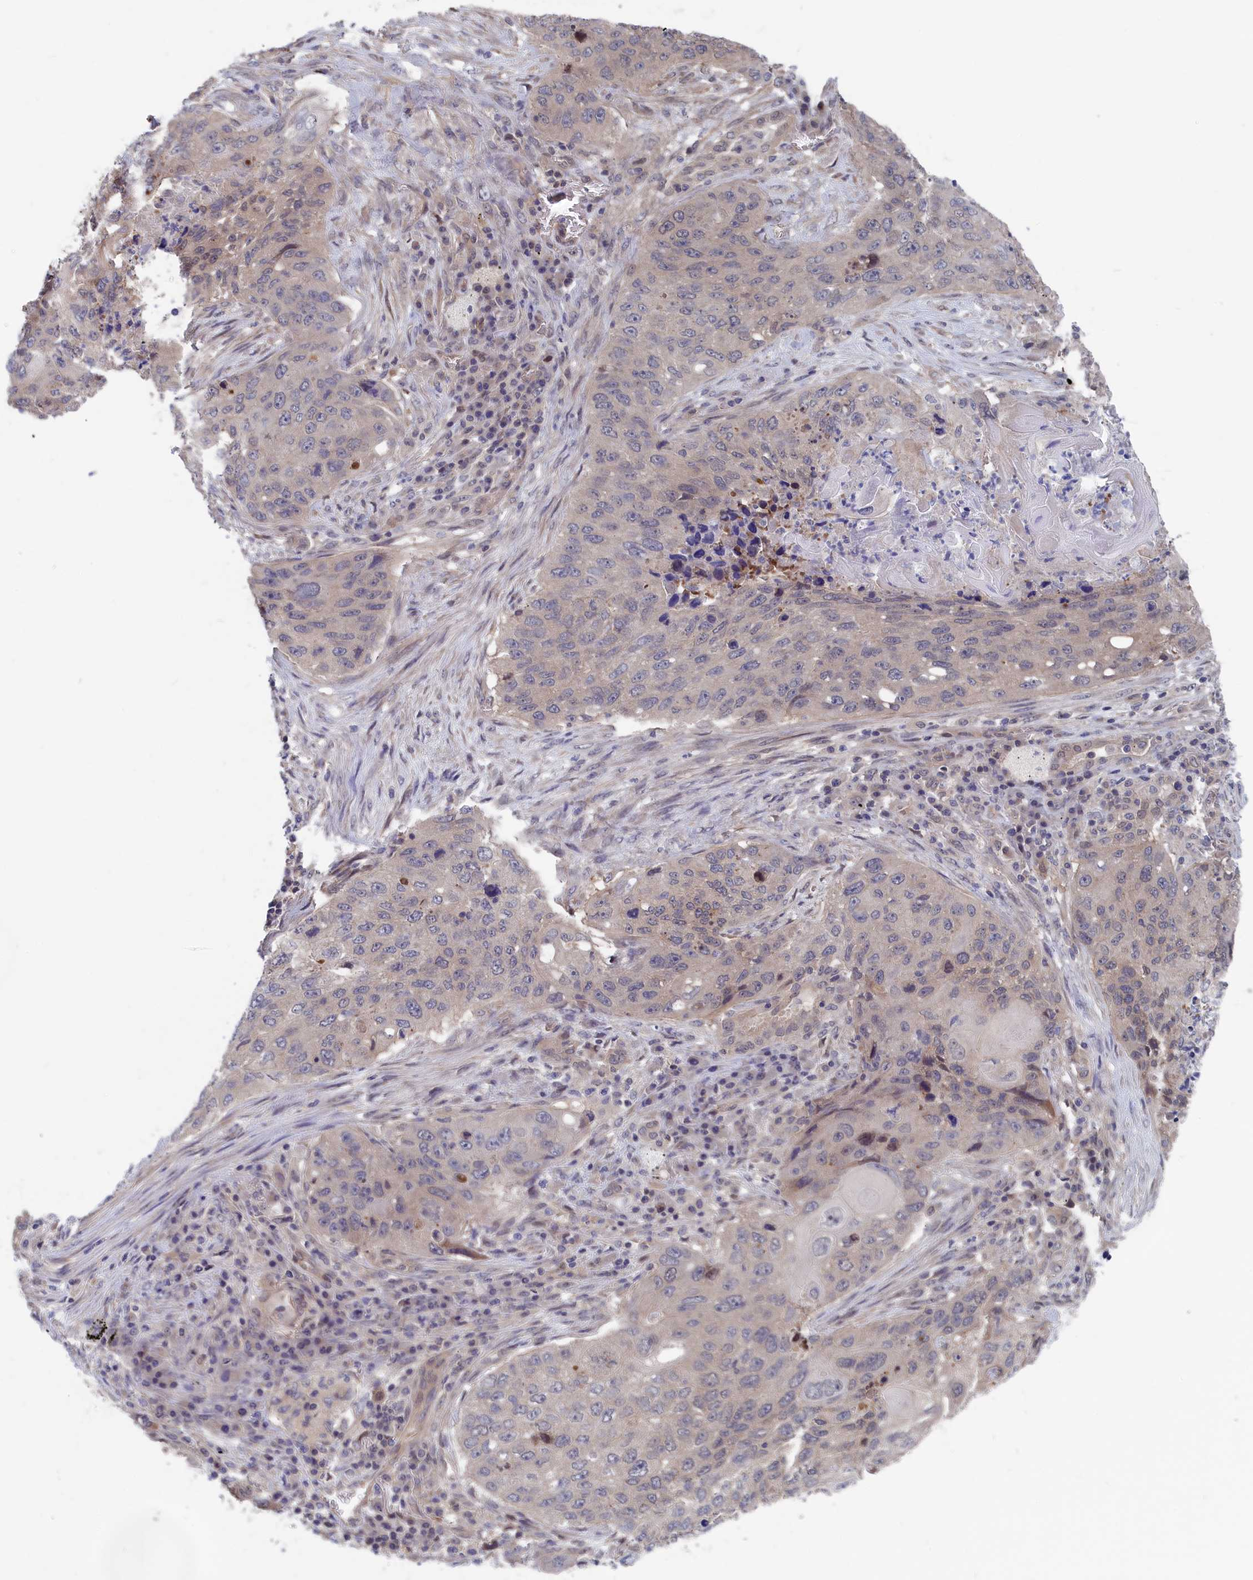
{"staining": {"intensity": "negative", "quantity": "none", "location": "none"}, "tissue": "lung cancer", "cell_type": "Tumor cells", "image_type": "cancer", "snomed": [{"axis": "morphology", "description": "Squamous cell carcinoma, NOS"}, {"axis": "topography", "description": "Lung"}], "caption": "This photomicrograph is of squamous cell carcinoma (lung) stained with IHC to label a protein in brown with the nuclei are counter-stained blue. There is no positivity in tumor cells.", "gene": "NUTF2", "patient": {"sex": "female", "age": 63}}